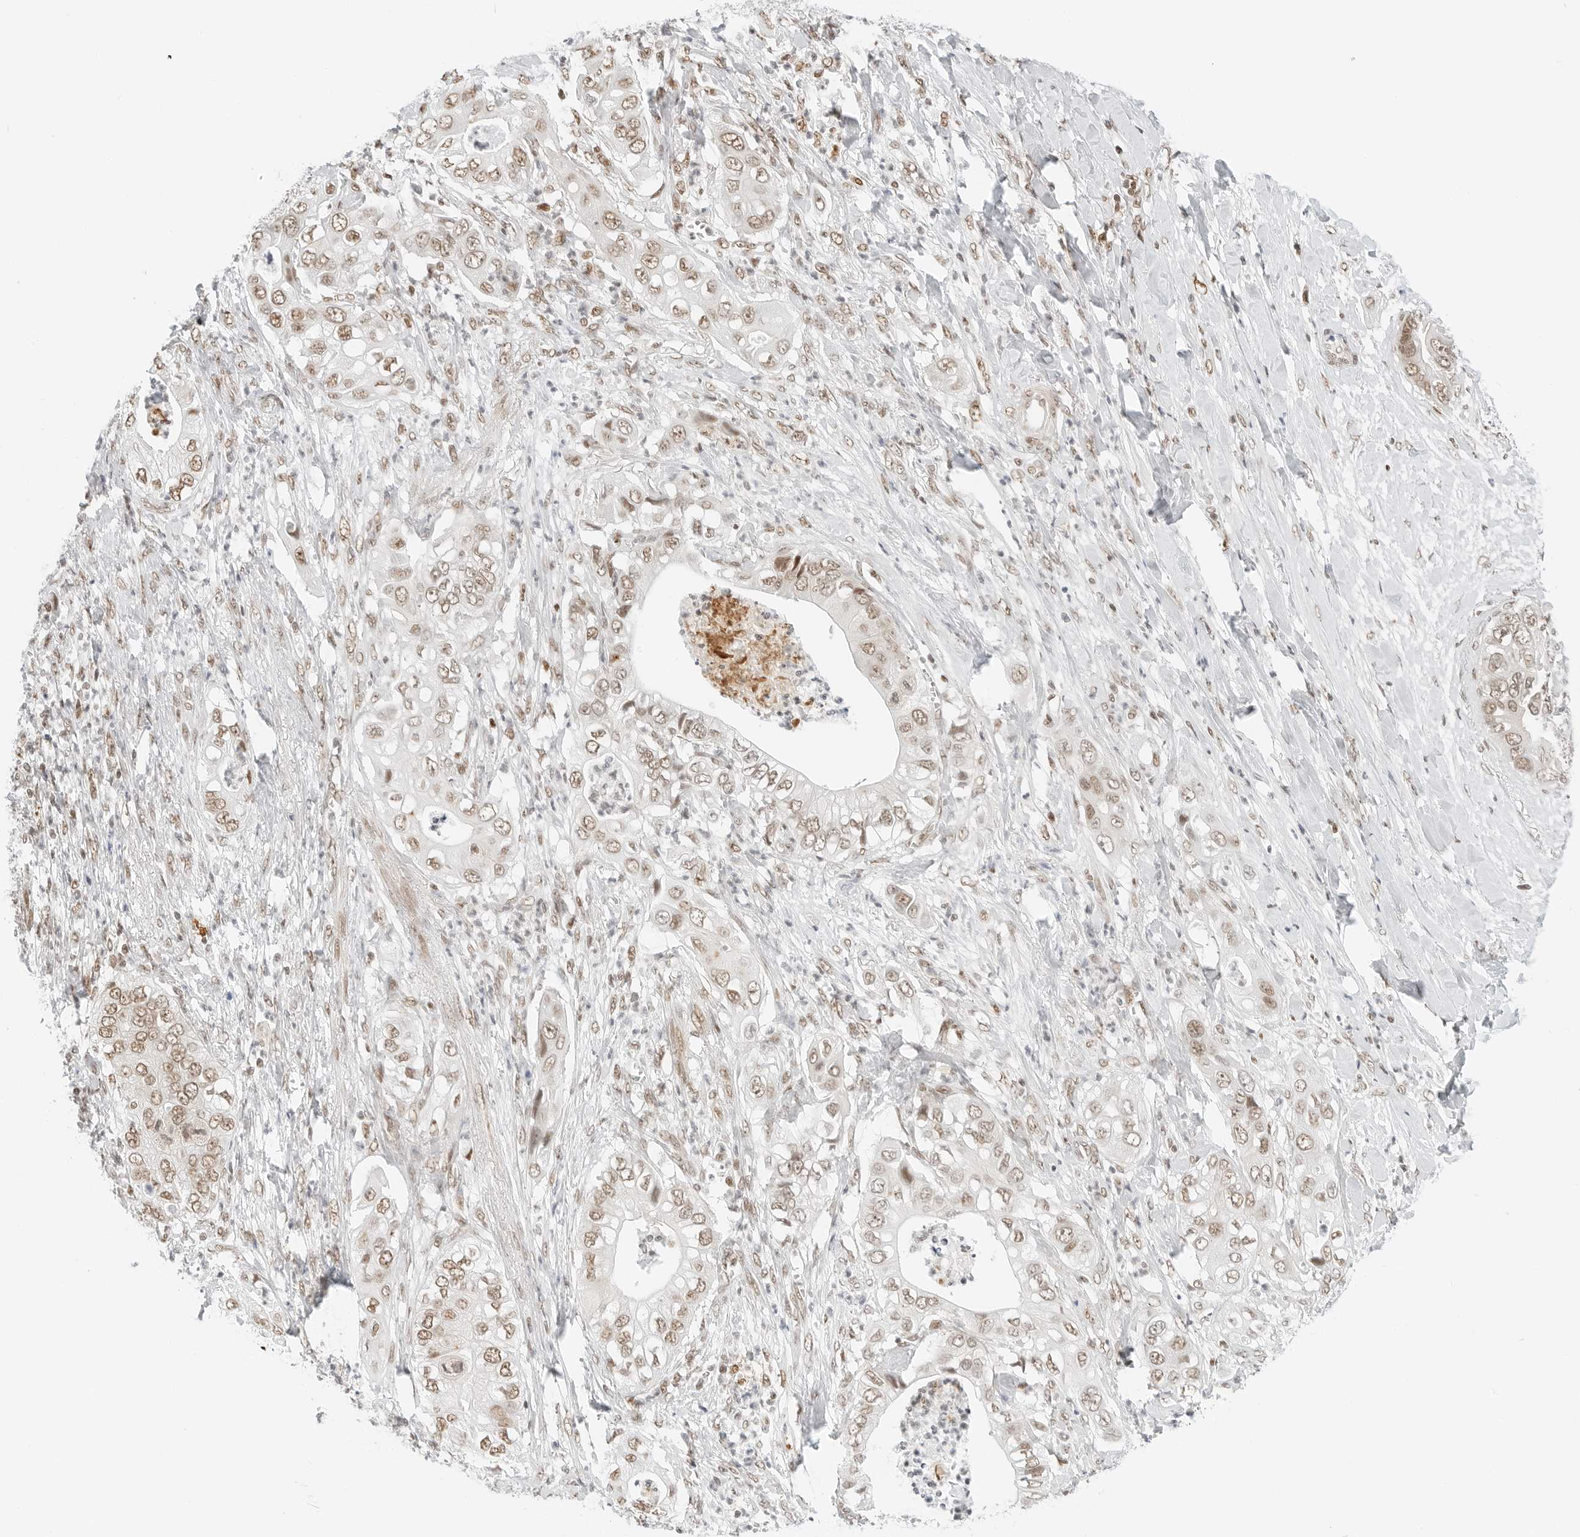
{"staining": {"intensity": "moderate", "quantity": ">75%", "location": "nuclear"}, "tissue": "pancreatic cancer", "cell_type": "Tumor cells", "image_type": "cancer", "snomed": [{"axis": "morphology", "description": "Adenocarcinoma, NOS"}, {"axis": "topography", "description": "Pancreas"}], "caption": "Immunohistochemical staining of pancreatic cancer demonstrates moderate nuclear protein staining in about >75% of tumor cells.", "gene": "CRTC2", "patient": {"sex": "female", "age": 78}}